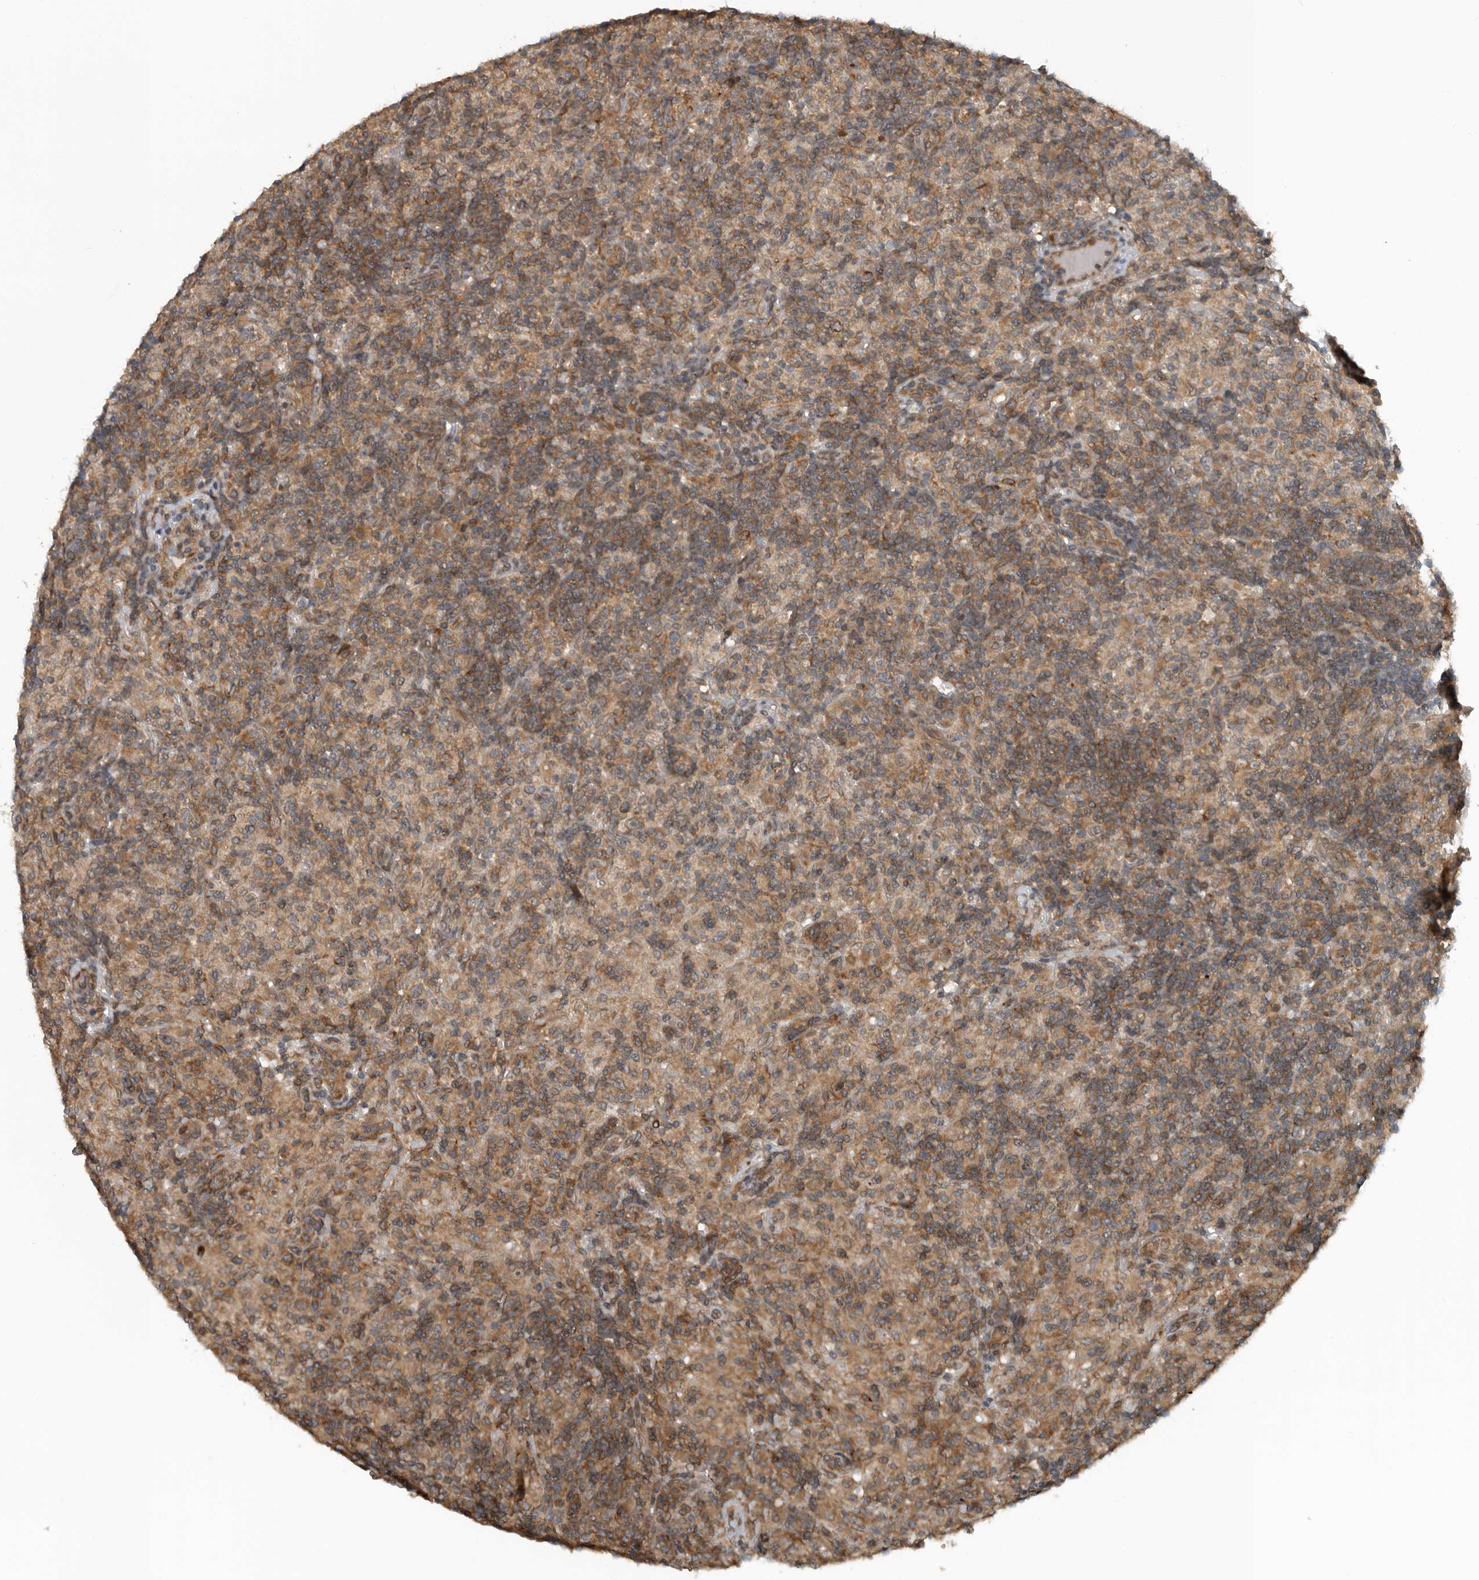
{"staining": {"intensity": "moderate", "quantity": ">75%", "location": "cytoplasmic/membranous"}, "tissue": "lymphoma", "cell_type": "Tumor cells", "image_type": "cancer", "snomed": [{"axis": "morphology", "description": "Hodgkin's disease, NOS"}, {"axis": "topography", "description": "Lymph node"}], "caption": "An image showing moderate cytoplasmic/membranous expression in about >75% of tumor cells in Hodgkin's disease, as visualized by brown immunohistochemical staining.", "gene": "AMFR", "patient": {"sex": "male", "age": 70}}